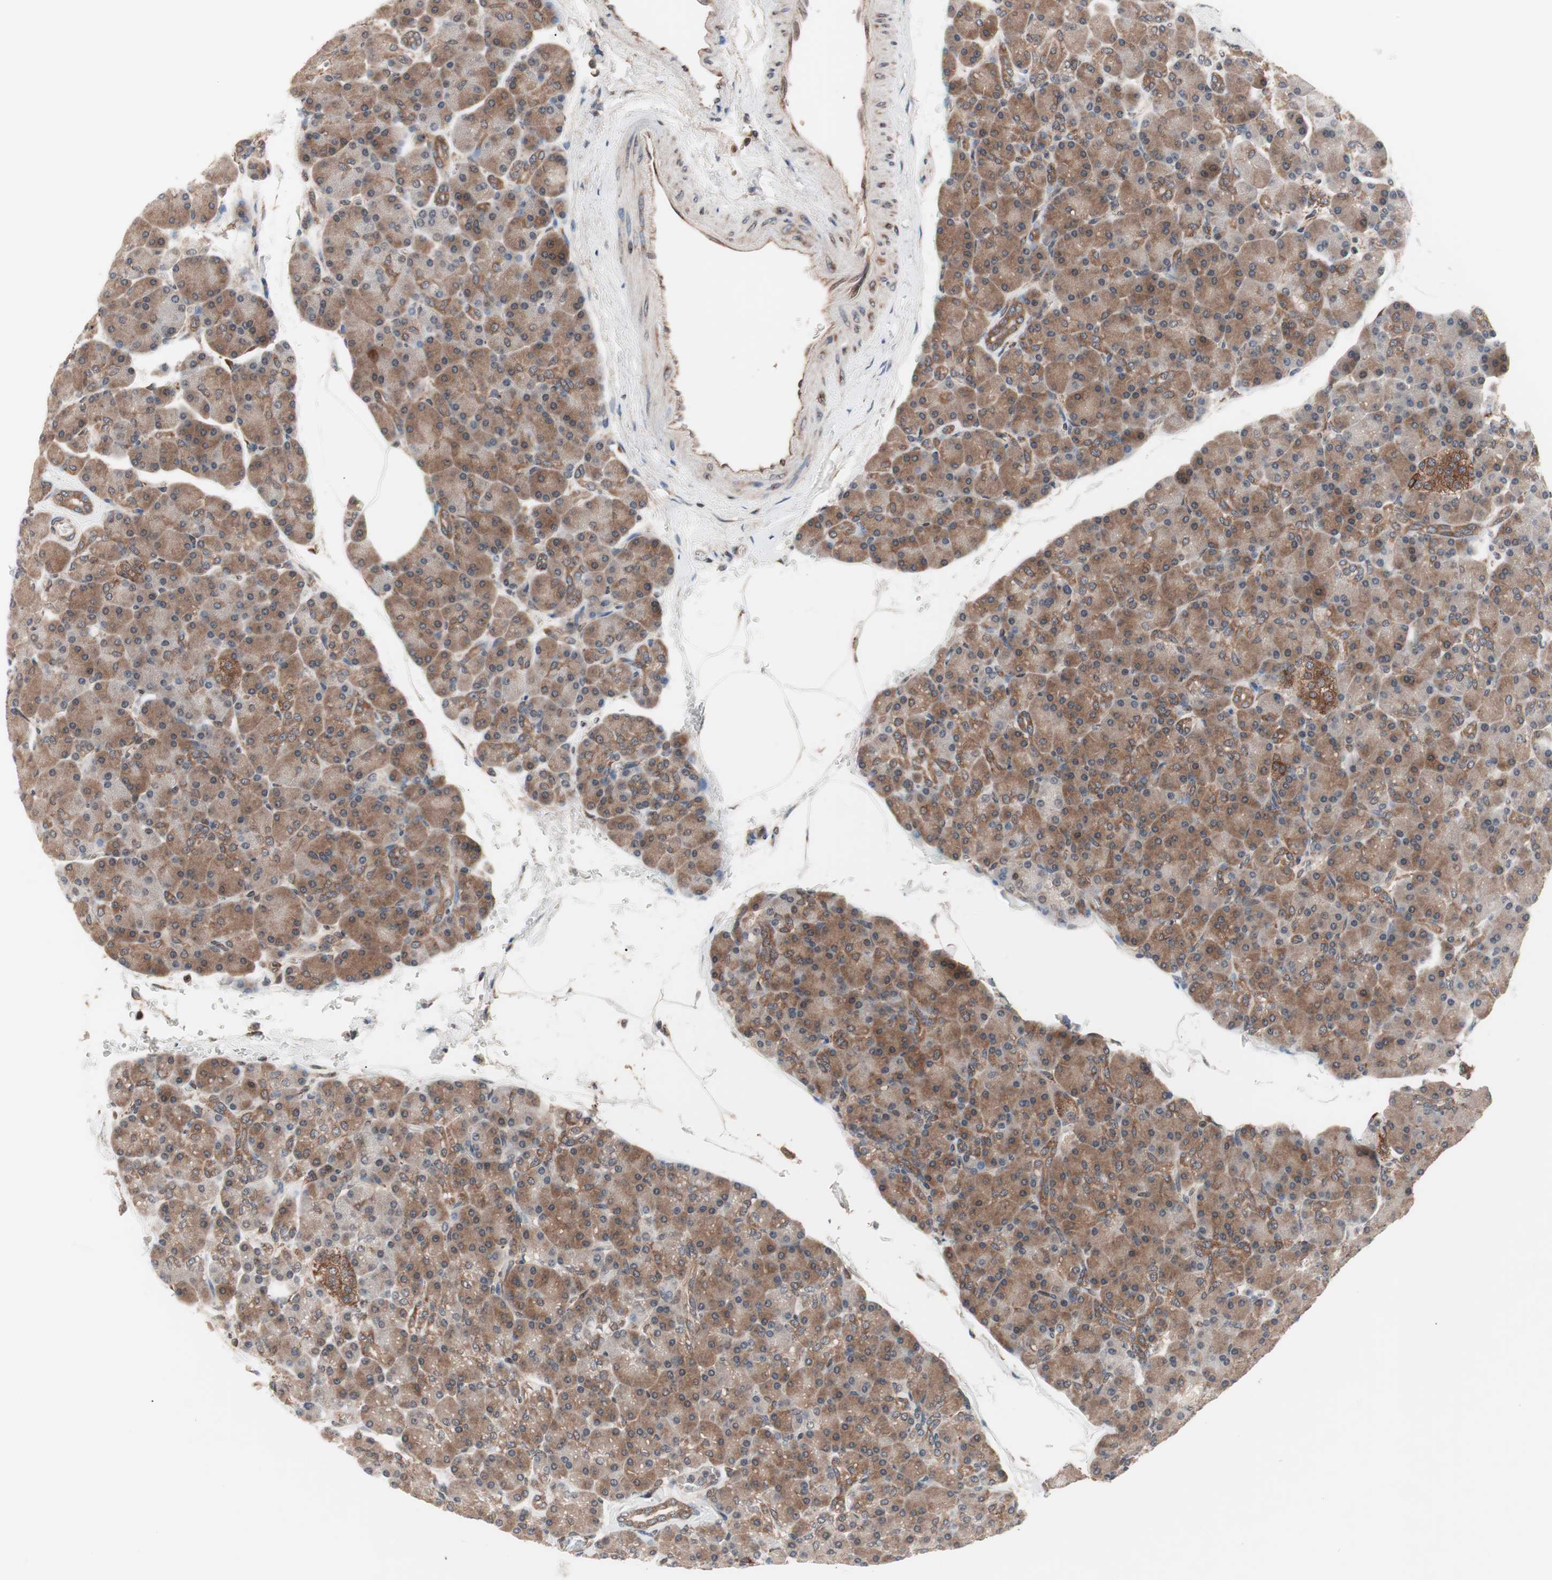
{"staining": {"intensity": "weak", "quantity": ">75%", "location": "cytoplasmic/membranous"}, "tissue": "pancreas", "cell_type": "Exocrine glandular cells", "image_type": "normal", "snomed": [{"axis": "morphology", "description": "Normal tissue, NOS"}, {"axis": "topography", "description": "Pancreas"}], "caption": "Pancreas stained with a brown dye demonstrates weak cytoplasmic/membranous positive positivity in approximately >75% of exocrine glandular cells.", "gene": "IRS1", "patient": {"sex": "female", "age": 43}}